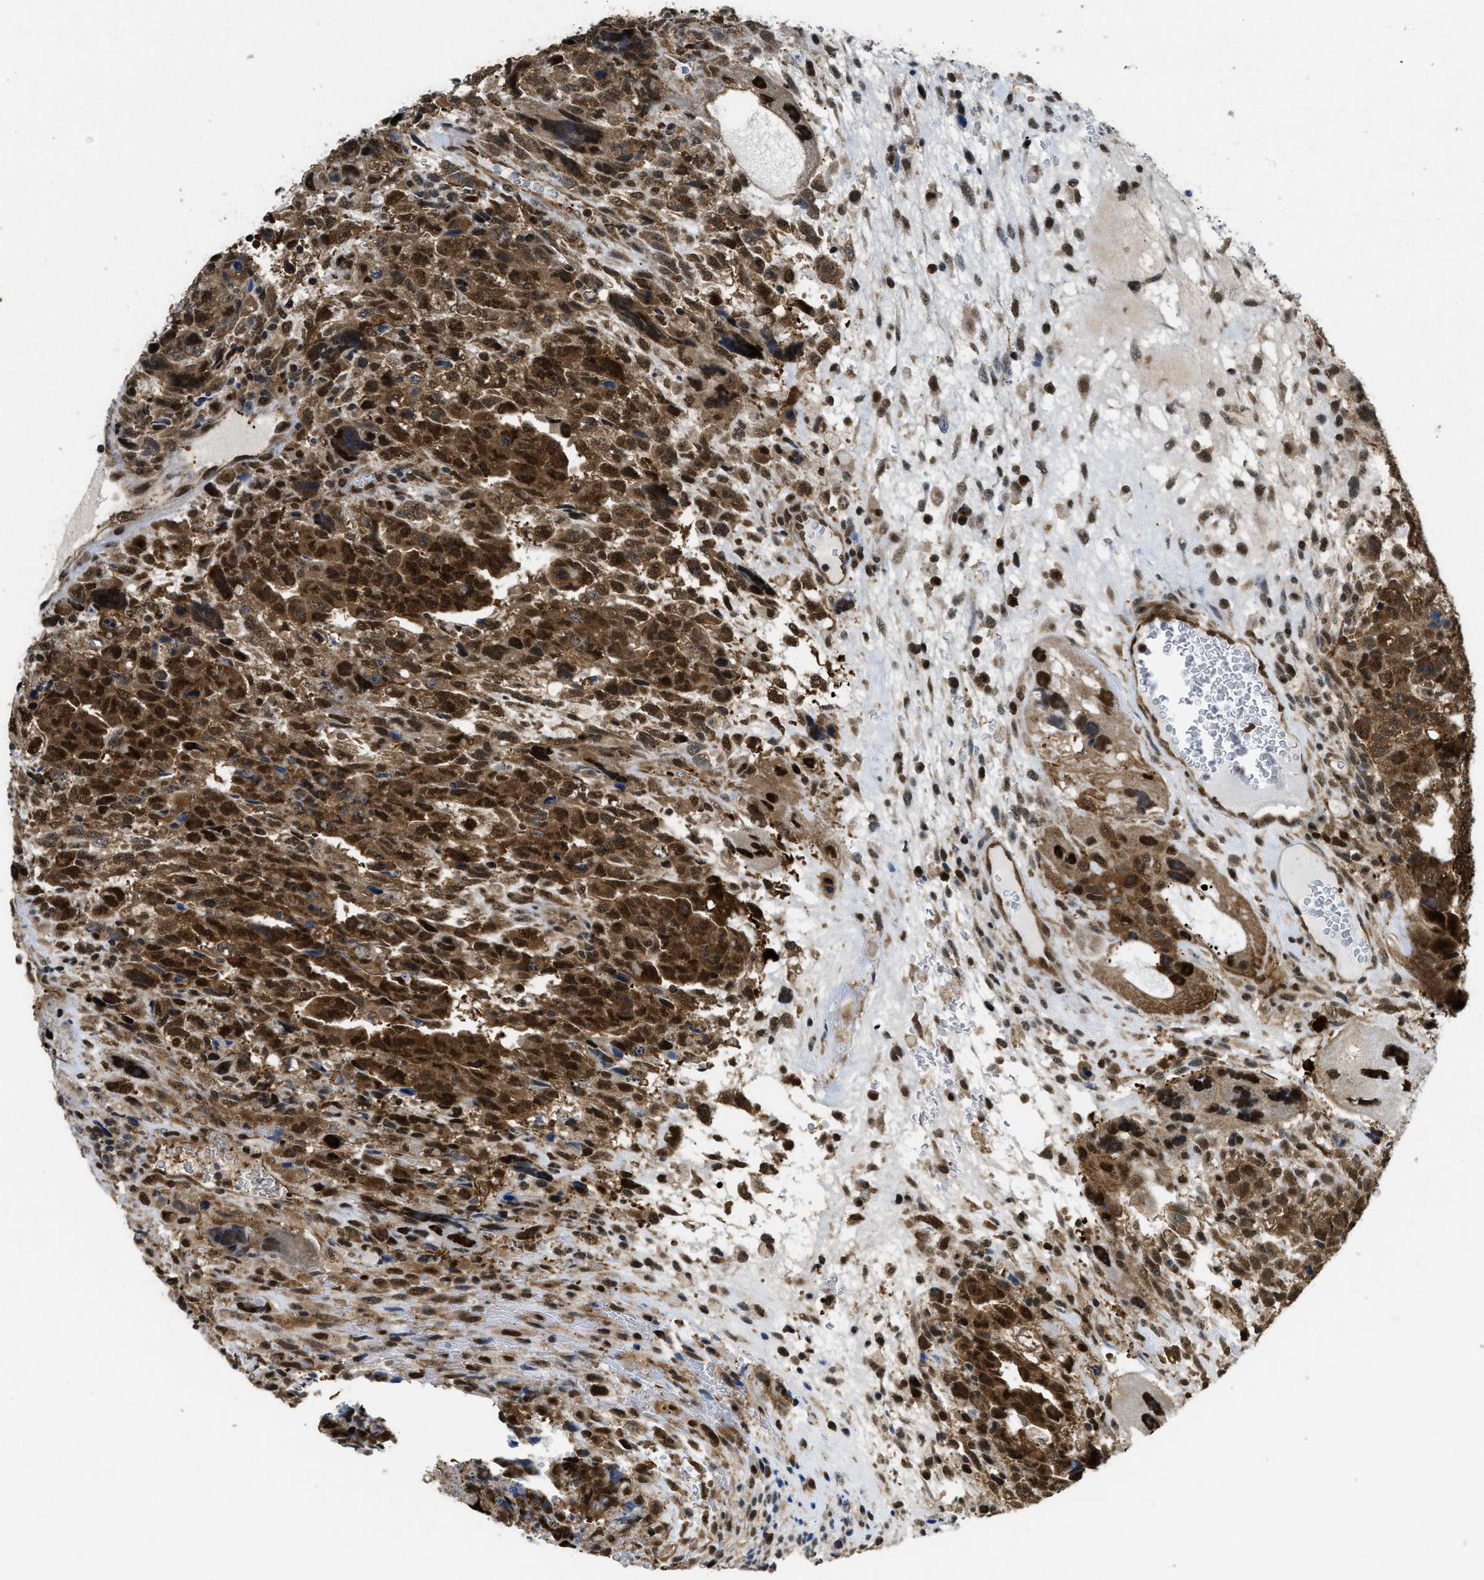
{"staining": {"intensity": "strong", "quantity": ">75%", "location": "cytoplasmic/membranous,nuclear"}, "tissue": "testis cancer", "cell_type": "Tumor cells", "image_type": "cancer", "snomed": [{"axis": "morphology", "description": "Carcinoma, Embryonal, NOS"}, {"axis": "topography", "description": "Testis"}], "caption": "The histopathology image demonstrates immunohistochemical staining of testis embryonal carcinoma. There is strong cytoplasmic/membranous and nuclear positivity is seen in about >75% of tumor cells. (Stains: DAB (3,3'-diaminobenzidine) in brown, nuclei in blue, Microscopy: brightfield microscopy at high magnification).", "gene": "PSMC5", "patient": {"sex": "male", "age": 28}}